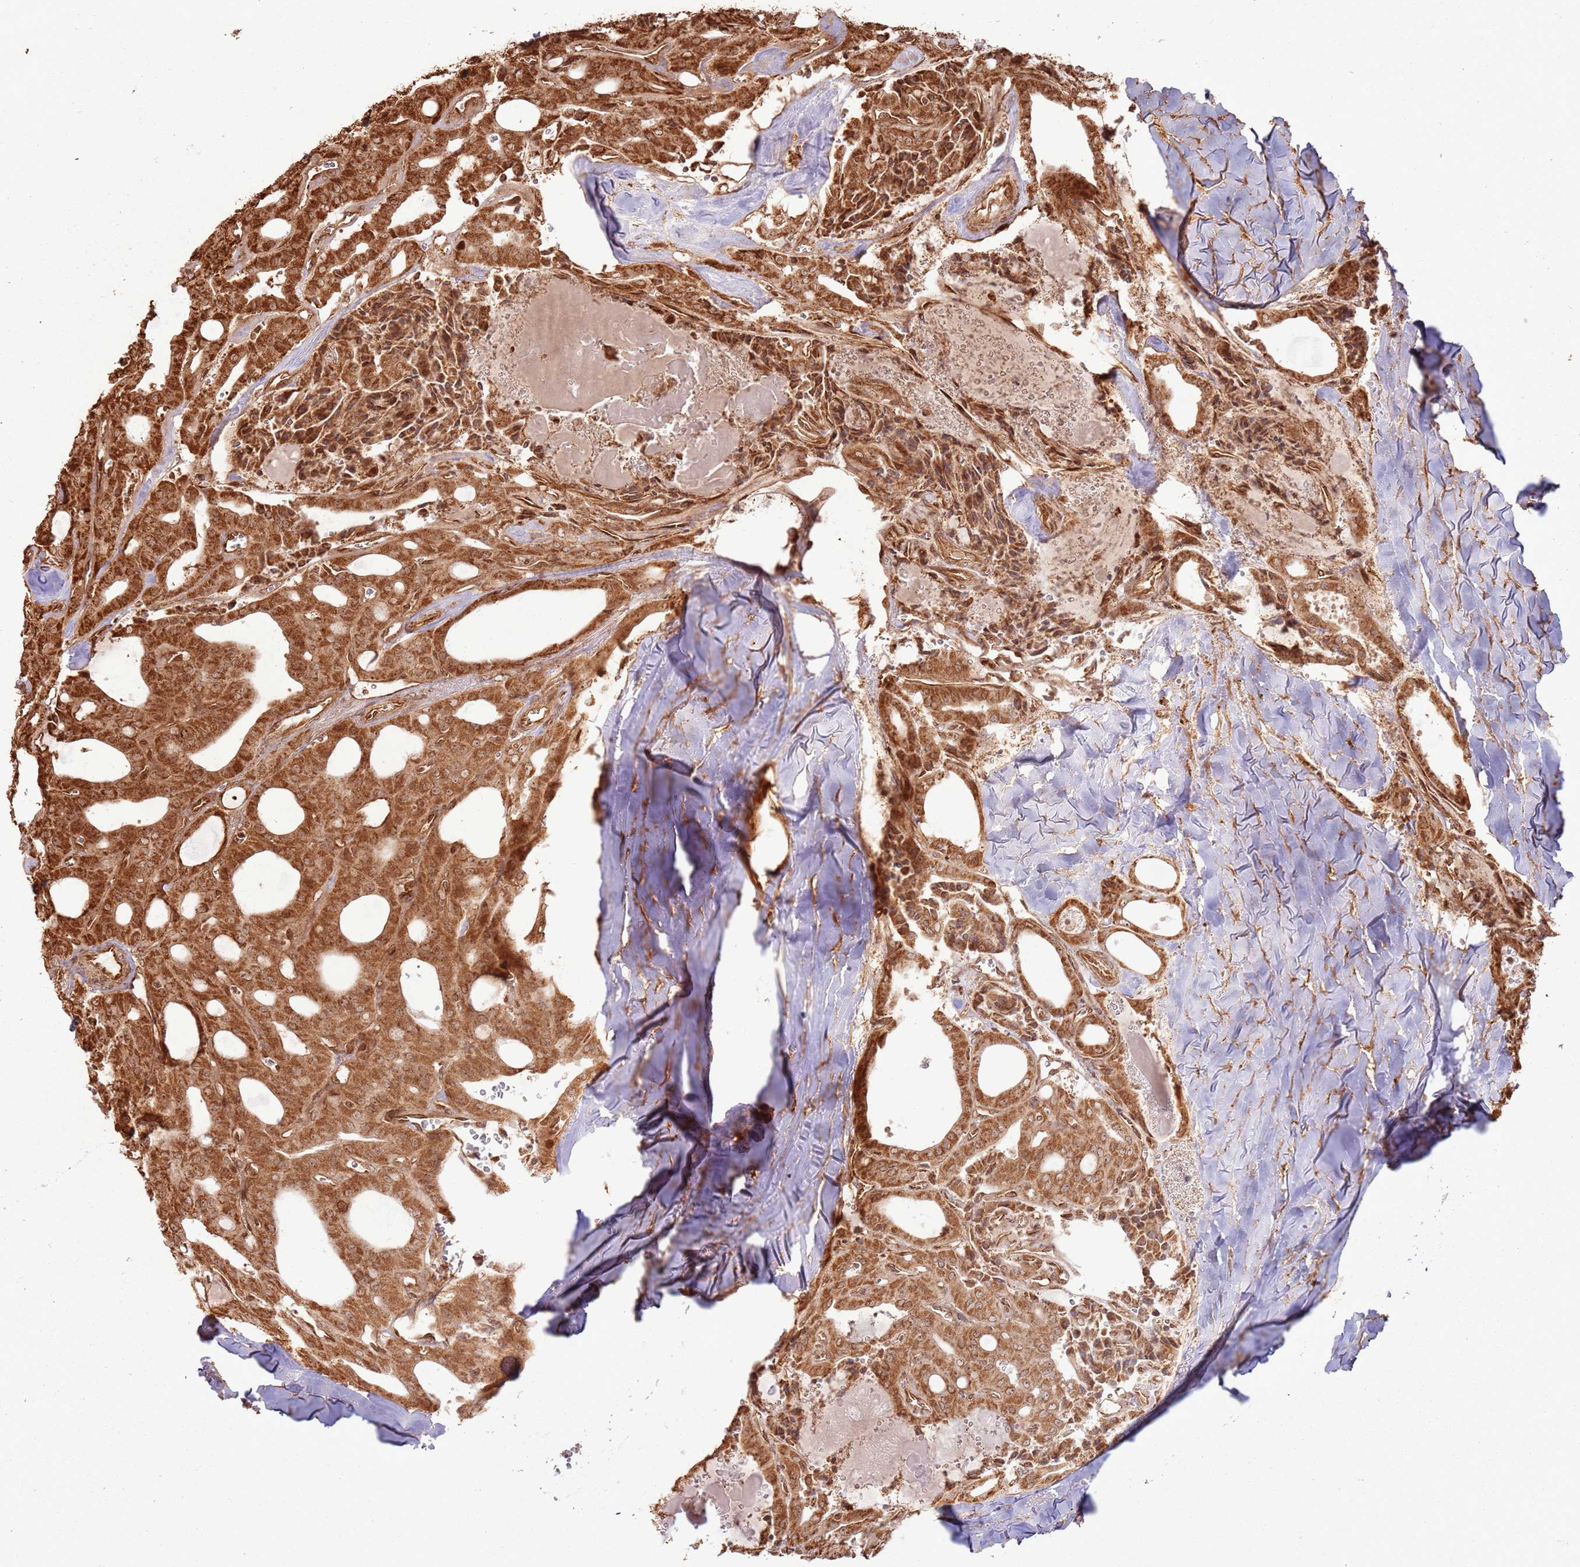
{"staining": {"intensity": "strong", "quantity": ">75%", "location": "cytoplasmic/membranous"}, "tissue": "thyroid cancer", "cell_type": "Tumor cells", "image_type": "cancer", "snomed": [{"axis": "morphology", "description": "Papillary adenocarcinoma, NOS"}, {"axis": "topography", "description": "Thyroid gland"}], "caption": "Thyroid cancer (papillary adenocarcinoma) stained for a protein (brown) shows strong cytoplasmic/membranous positive positivity in approximately >75% of tumor cells.", "gene": "TBC1D13", "patient": {"sex": "male", "age": 52}}